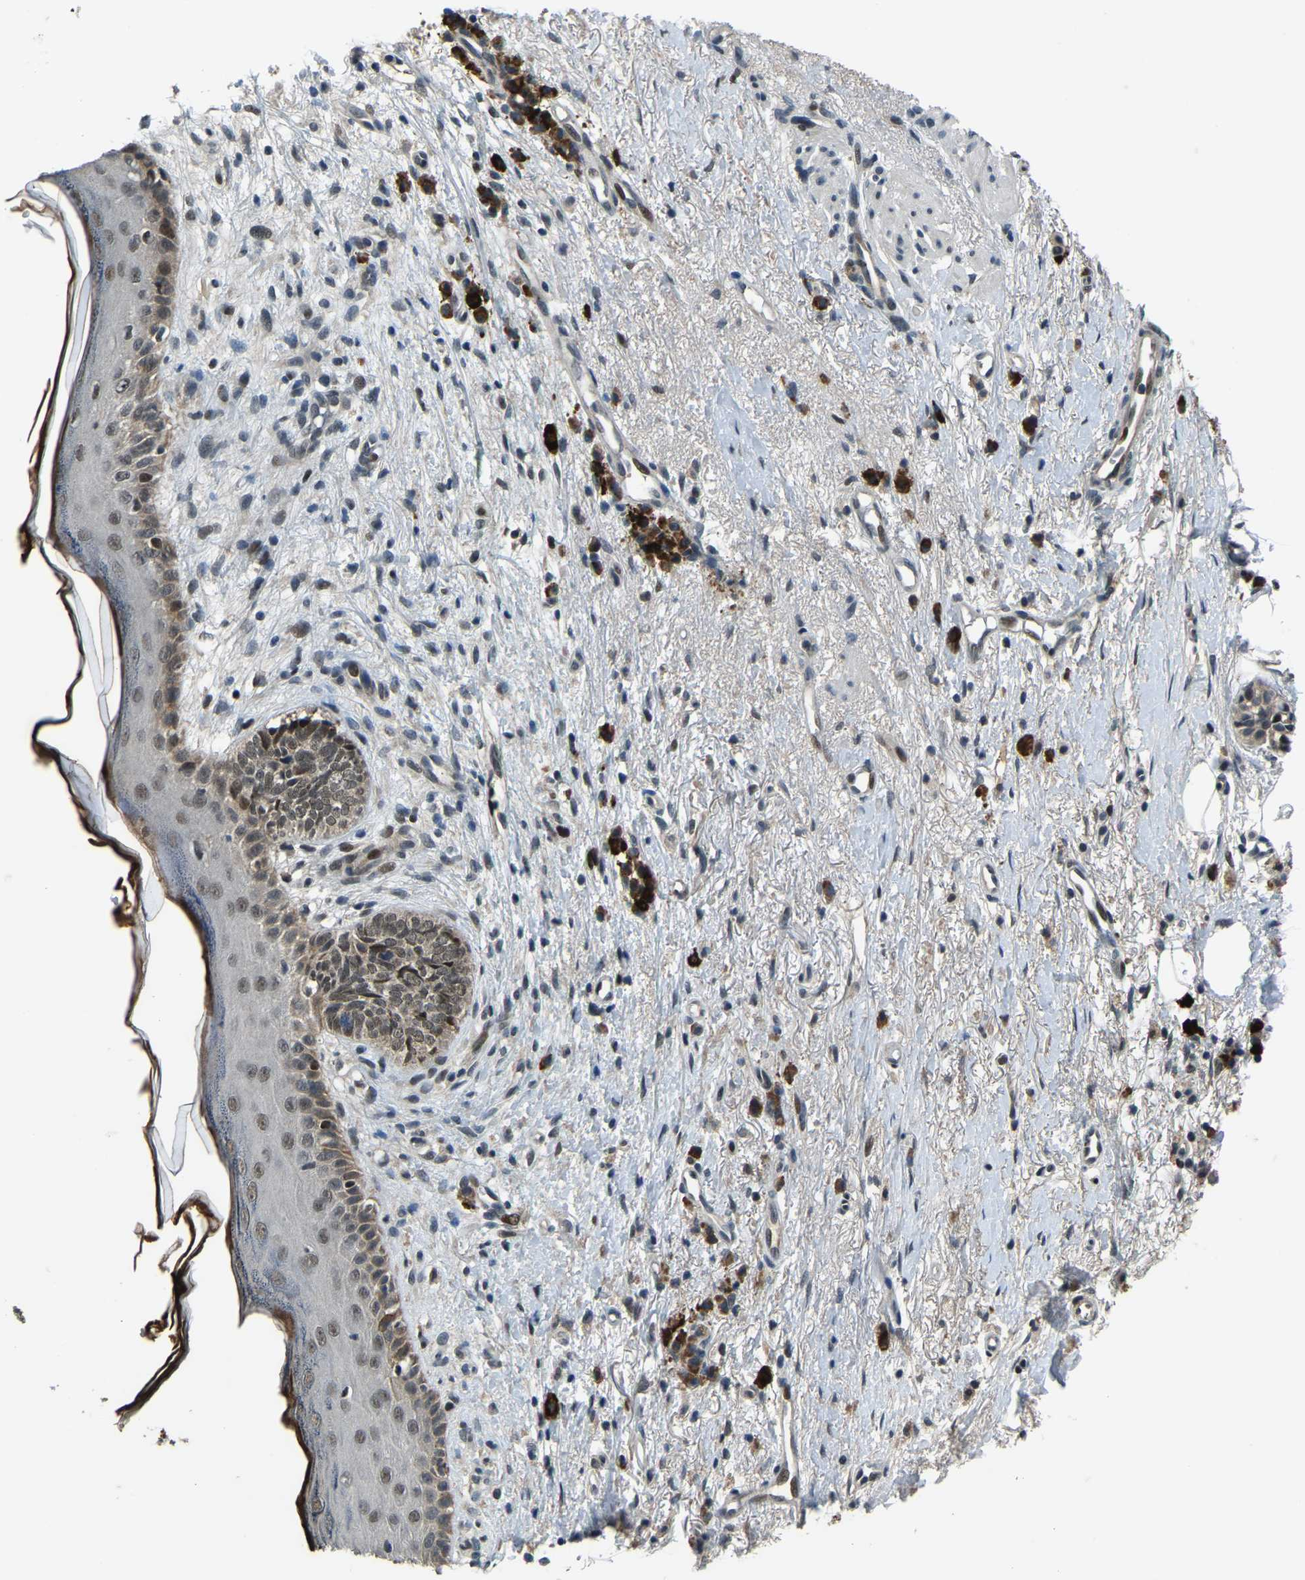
{"staining": {"intensity": "weak", "quantity": ">75%", "location": "cytoplasmic/membranous,nuclear"}, "tissue": "skin cancer", "cell_type": "Tumor cells", "image_type": "cancer", "snomed": [{"axis": "morphology", "description": "Basal cell carcinoma"}, {"axis": "topography", "description": "Skin"}], "caption": "Skin cancer (basal cell carcinoma) tissue shows weak cytoplasmic/membranous and nuclear staining in approximately >75% of tumor cells, visualized by immunohistochemistry.", "gene": "ING2", "patient": {"sex": "female", "age": 84}}